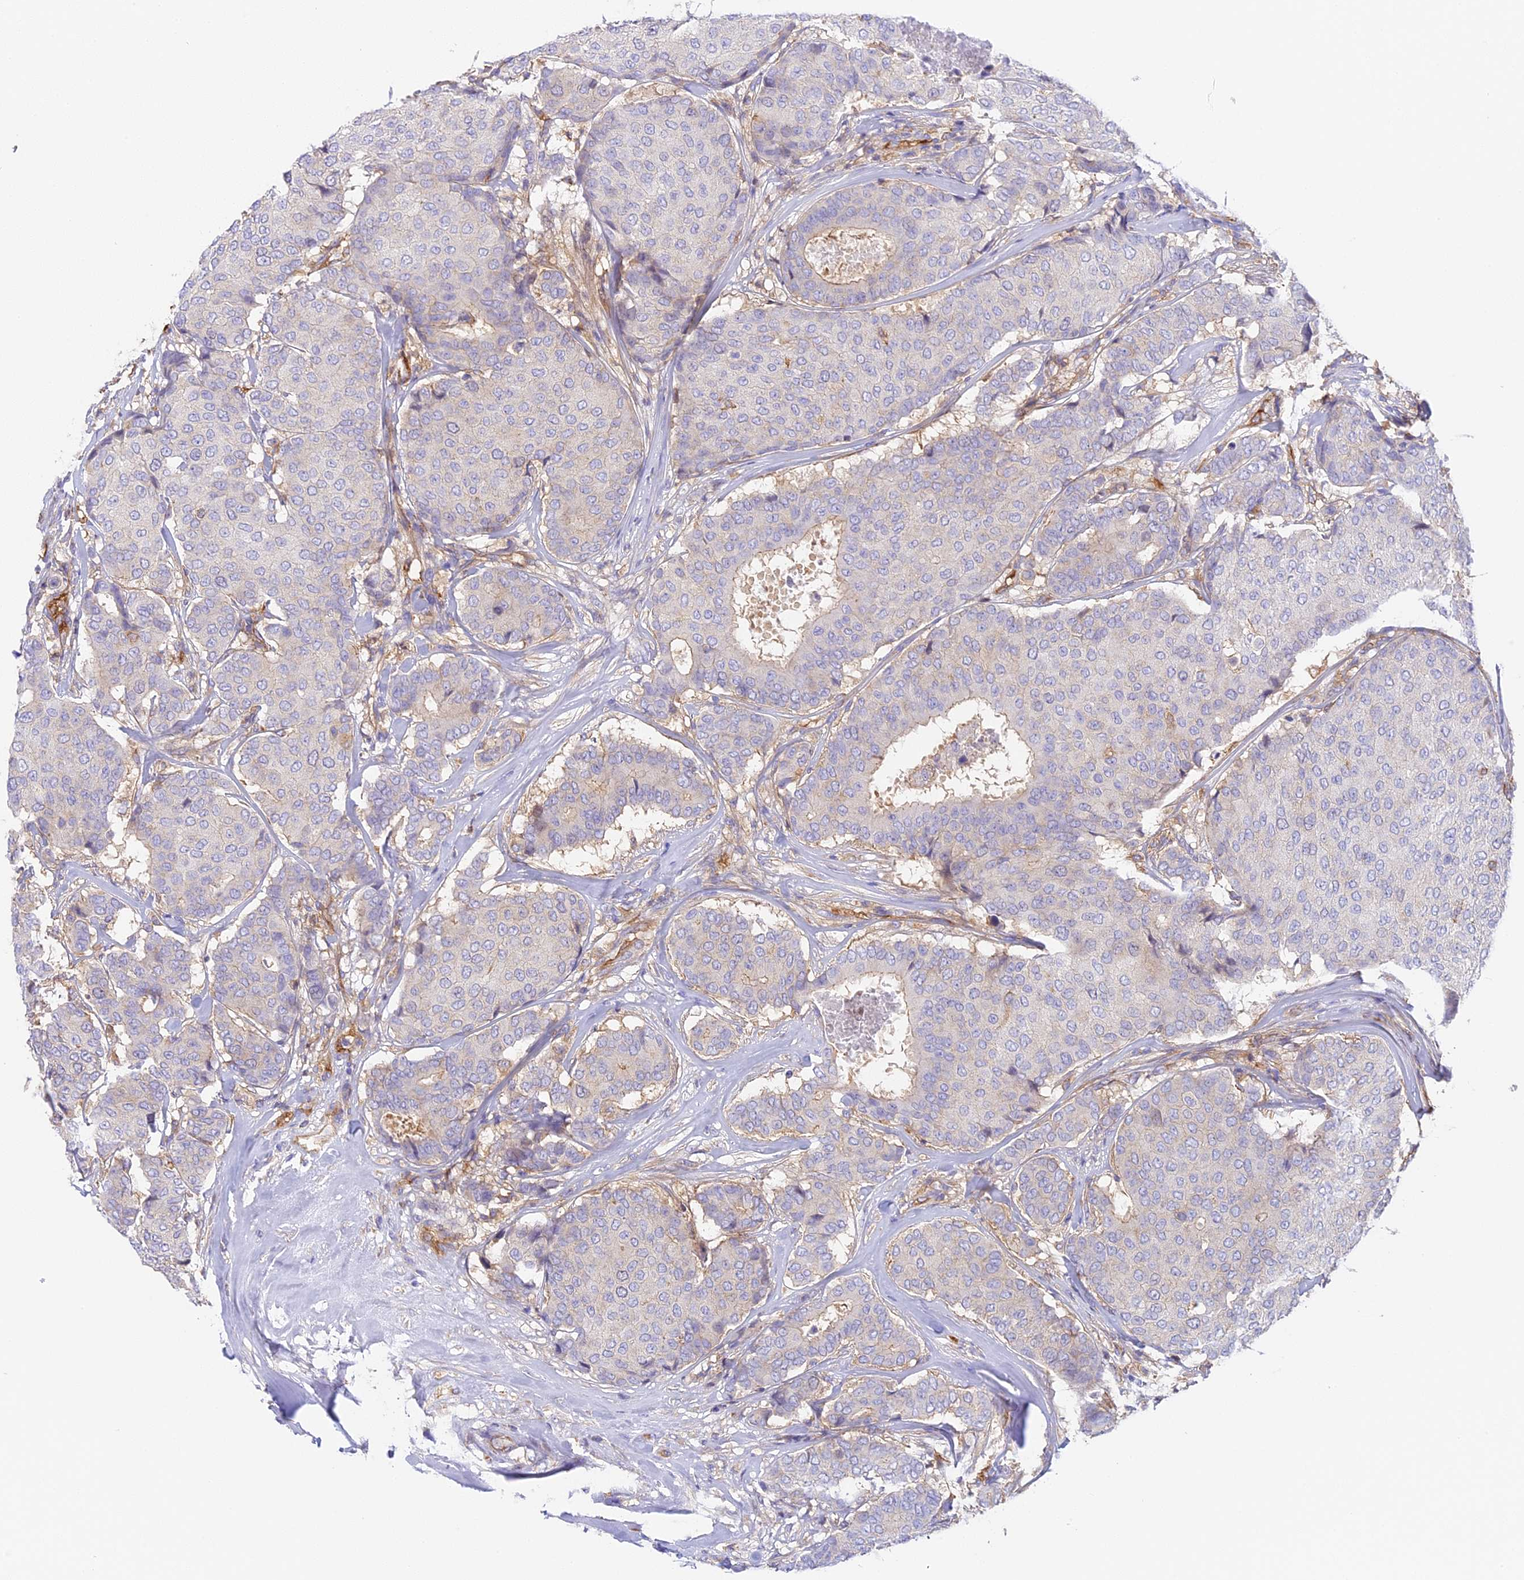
{"staining": {"intensity": "negative", "quantity": "none", "location": "none"}, "tissue": "breast cancer", "cell_type": "Tumor cells", "image_type": "cancer", "snomed": [{"axis": "morphology", "description": "Duct carcinoma"}, {"axis": "topography", "description": "Breast"}], "caption": "Tumor cells are negative for protein expression in human invasive ductal carcinoma (breast).", "gene": "HOMER3", "patient": {"sex": "female", "age": 75}}